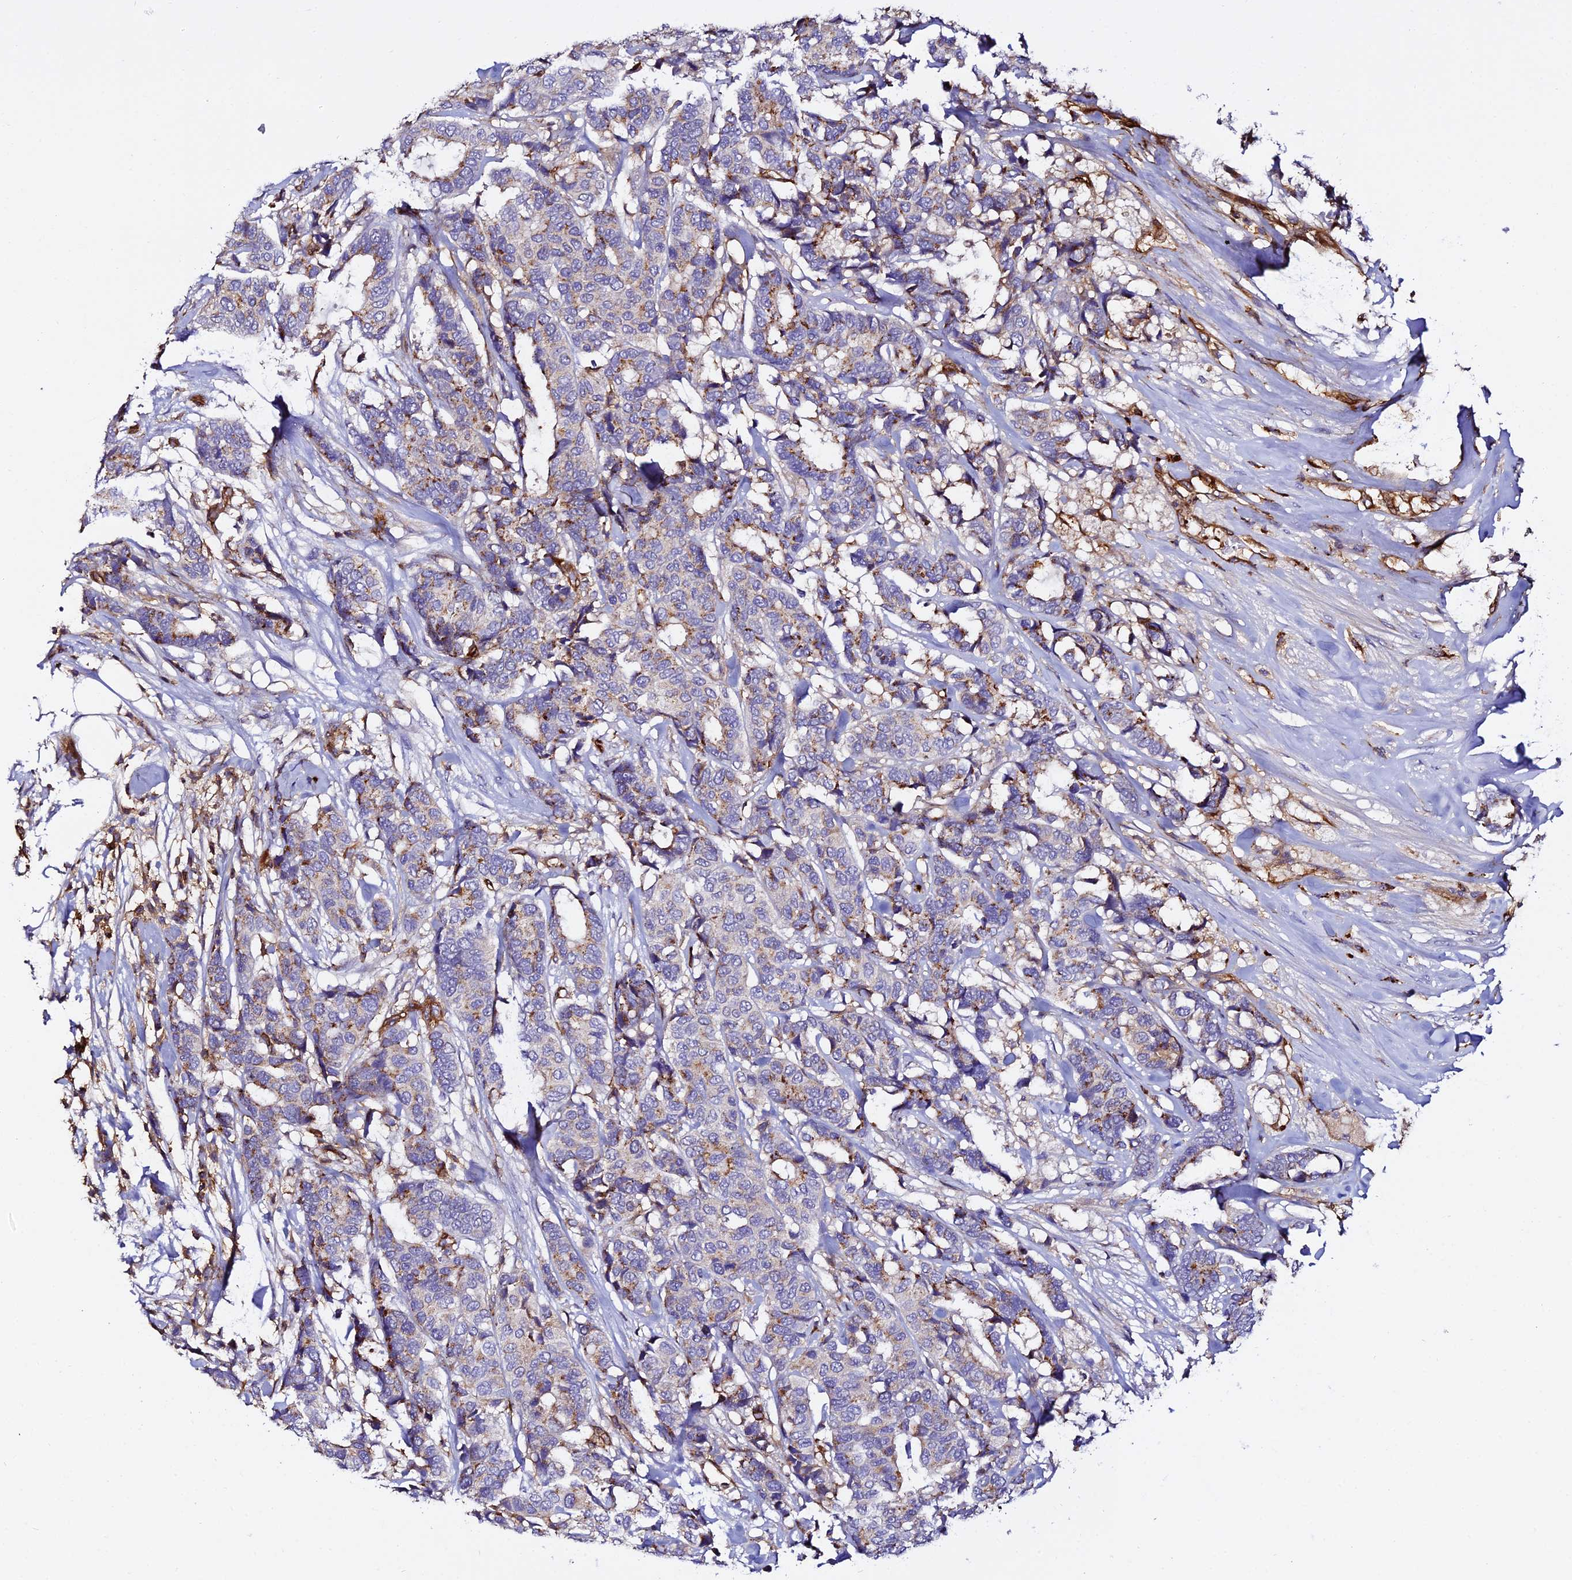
{"staining": {"intensity": "strong", "quantity": "<25%", "location": "cytoplasmic/membranous"}, "tissue": "breast cancer", "cell_type": "Tumor cells", "image_type": "cancer", "snomed": [{"axis": "morphology", "description": "Duct carcinoma"}, {"axis": "topography", "description": "Breast"}], "caption": "Human breast infiltrating ductal carcinoma stained with a brown dye shows strong cytoplasmic/membranous positive positivity in approximately <25% of tumor cells.", "gene": "TRPV2", "patient": {"sex": "female", "age": 87}}